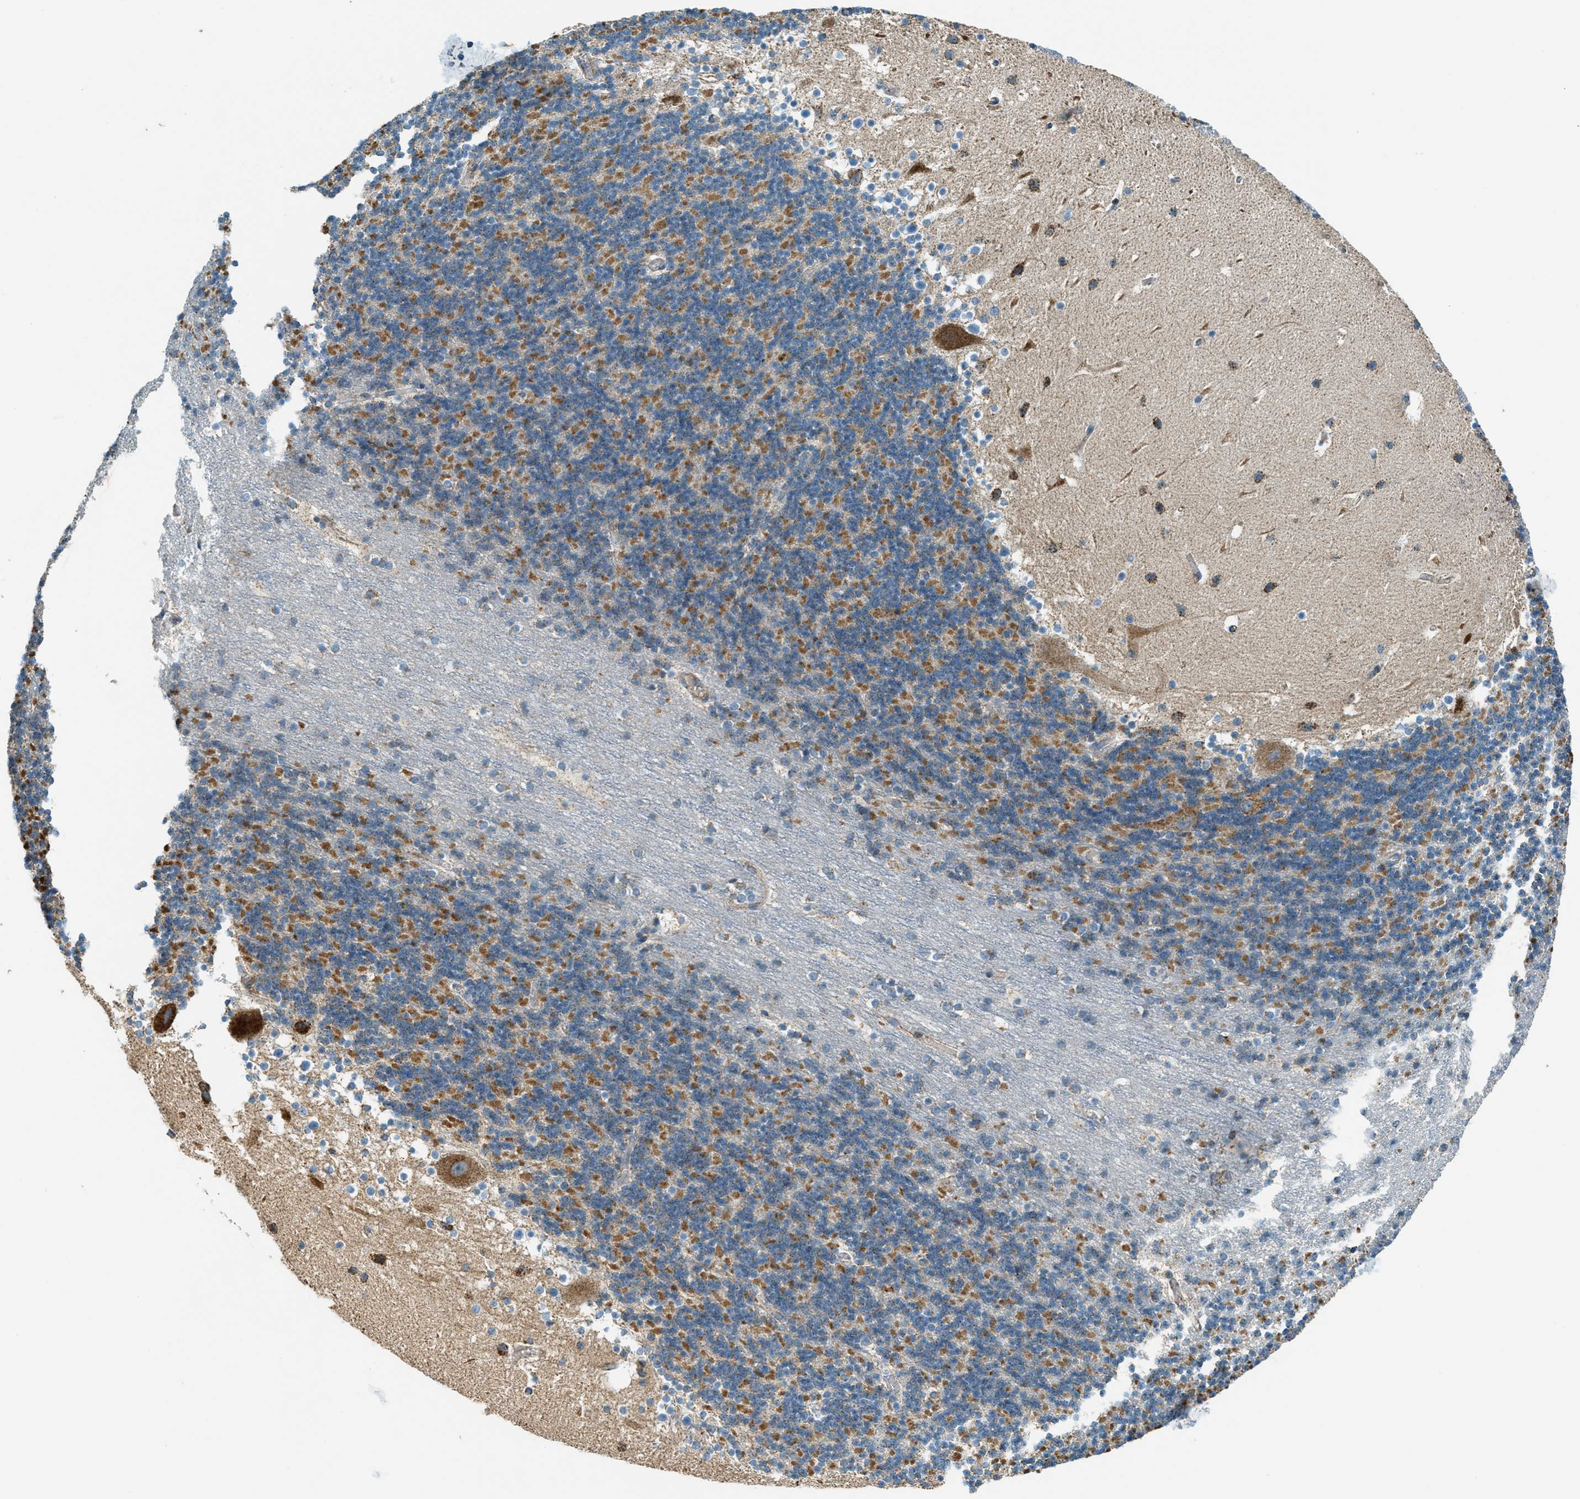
{"staining": {"intensity": "moderate", "quantity": ">75%", "location": "cytoplasmic/membranous"}, "tissue": "cerebellum", "cell_type": "Cells in granular layer", "image_type": "normal", "snomed": [{"axis": "morphology", "description": "Normal tissue, NOS"}, {"axis": "topography", "description": "Cerebellum"}], "caption": "Immunohistochemical staining of unremarkable human cerebellum displays medium levels of moderate cytoplasmic/membranous positivity in about >75% of cells in granular layer.", "gene": "CHST15", "patient": {"sex": "male", "age": 45}}